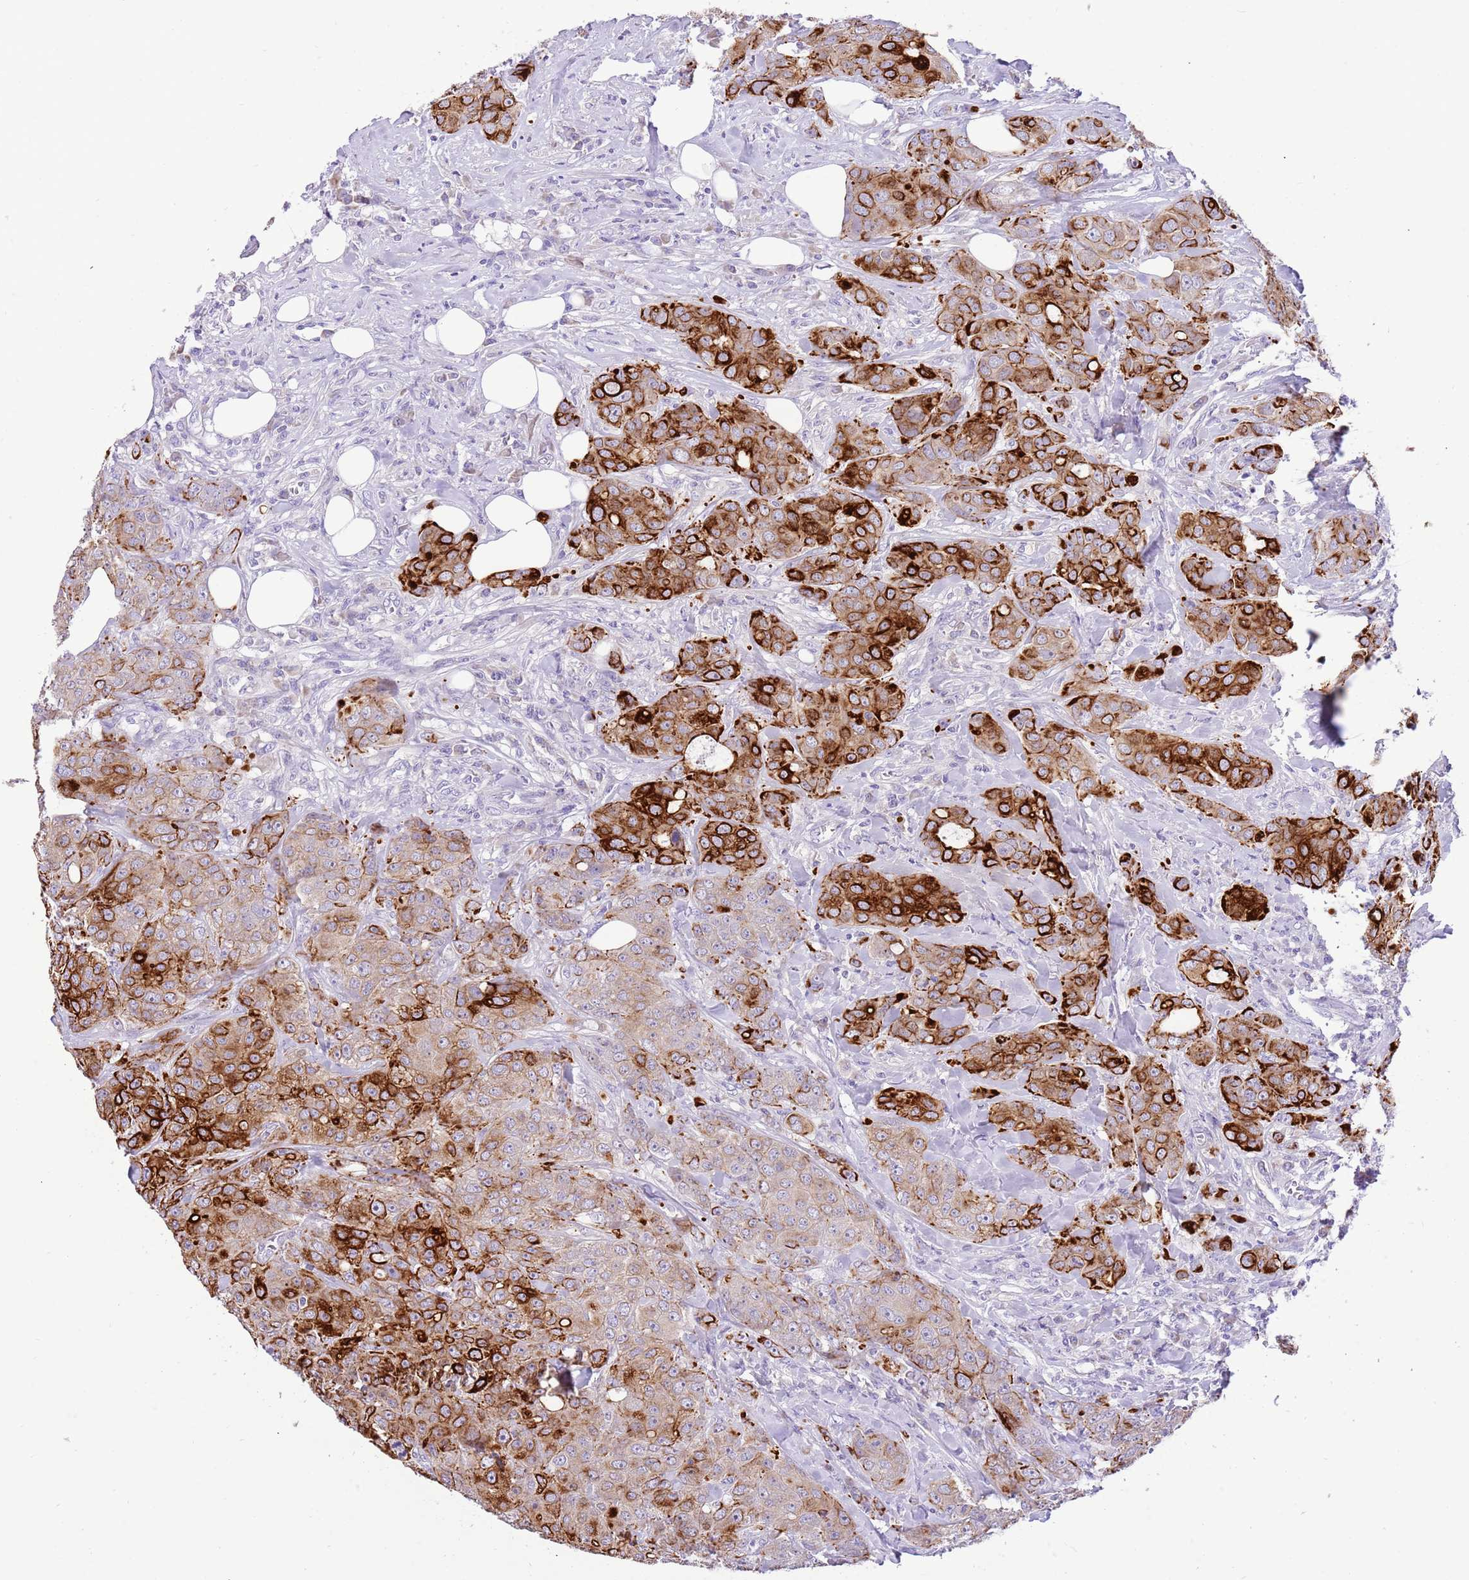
{"staining": {"intensity": "strong", "quantity": ">75%", "location": "cytoplasmic/membranous"}, "tissue": "breast cancer", "cell_type": "Tumor cells", "image_type": "cancer", "snomed": [{"axis": "morphology", "description": "Duct carcinoma"}, {"axis": "topography", "description": "Breast"}], "caption": "About >75% of tumor cells in breast invasive ductal carcinoma show strong cytoplasmic/membranous protein expression as visualized by brown immunohistochemical staining.", "gene": "R3HDM4", "patient": {"sex": "female", "age": 43}}